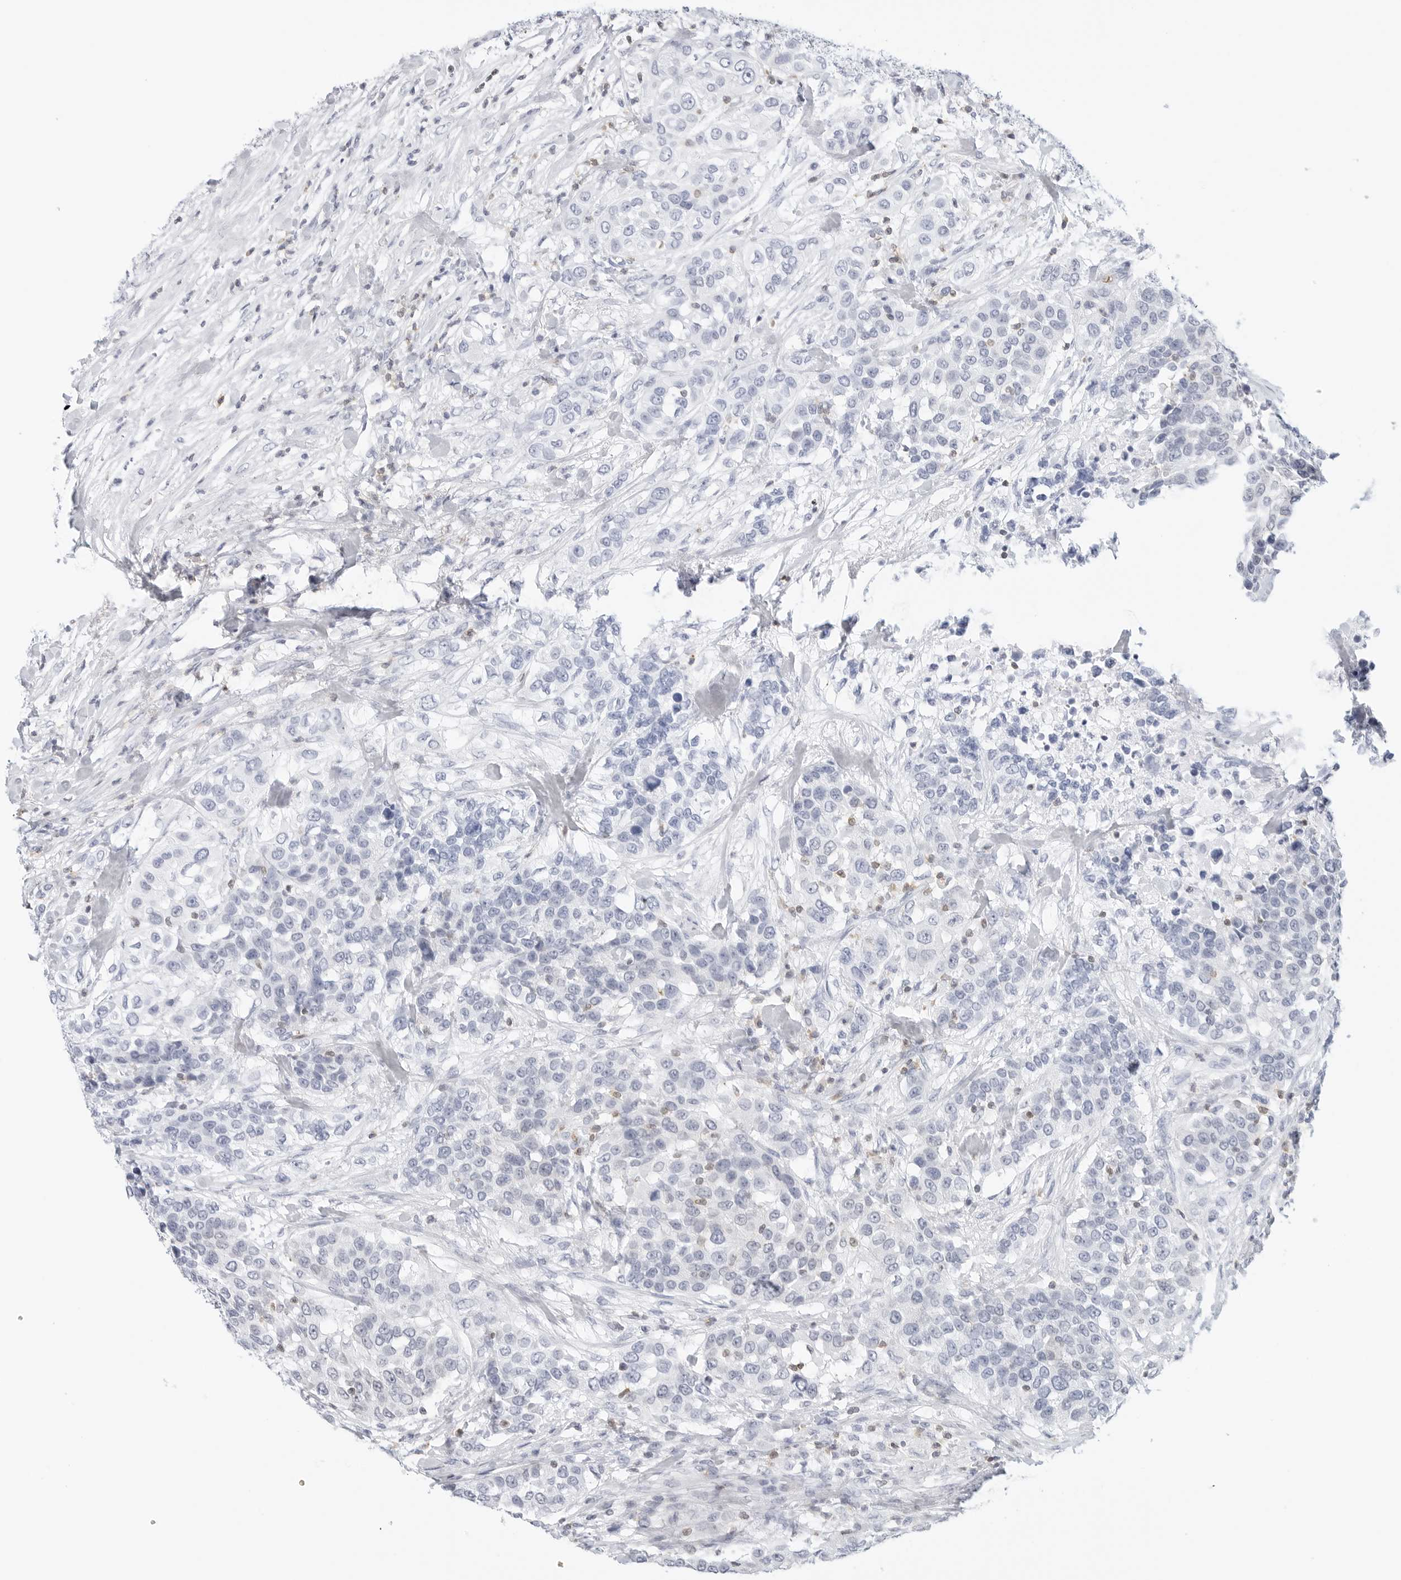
{"staining": {"intensity": "negative", "quantity": "none", "location": "none"}, "tissue": "urothelial cancer", "cell_type": "Tumor cells", "image_type": "cancer", "snomed": [{"axis": "morphology", "description": "Urothelial carcinoma, High grade"}, {"axis": "topography", "description": "Urinary bladder"}], "caption": "Tumor cells are negative for protein expression in human urothelial cancer. (DAB immunohistochemistry (IHC) visualized using brightfield microscopy, high magnification).", "gene": "SLC9A3R1", "patient": {"sex": "female", "age": 80}}